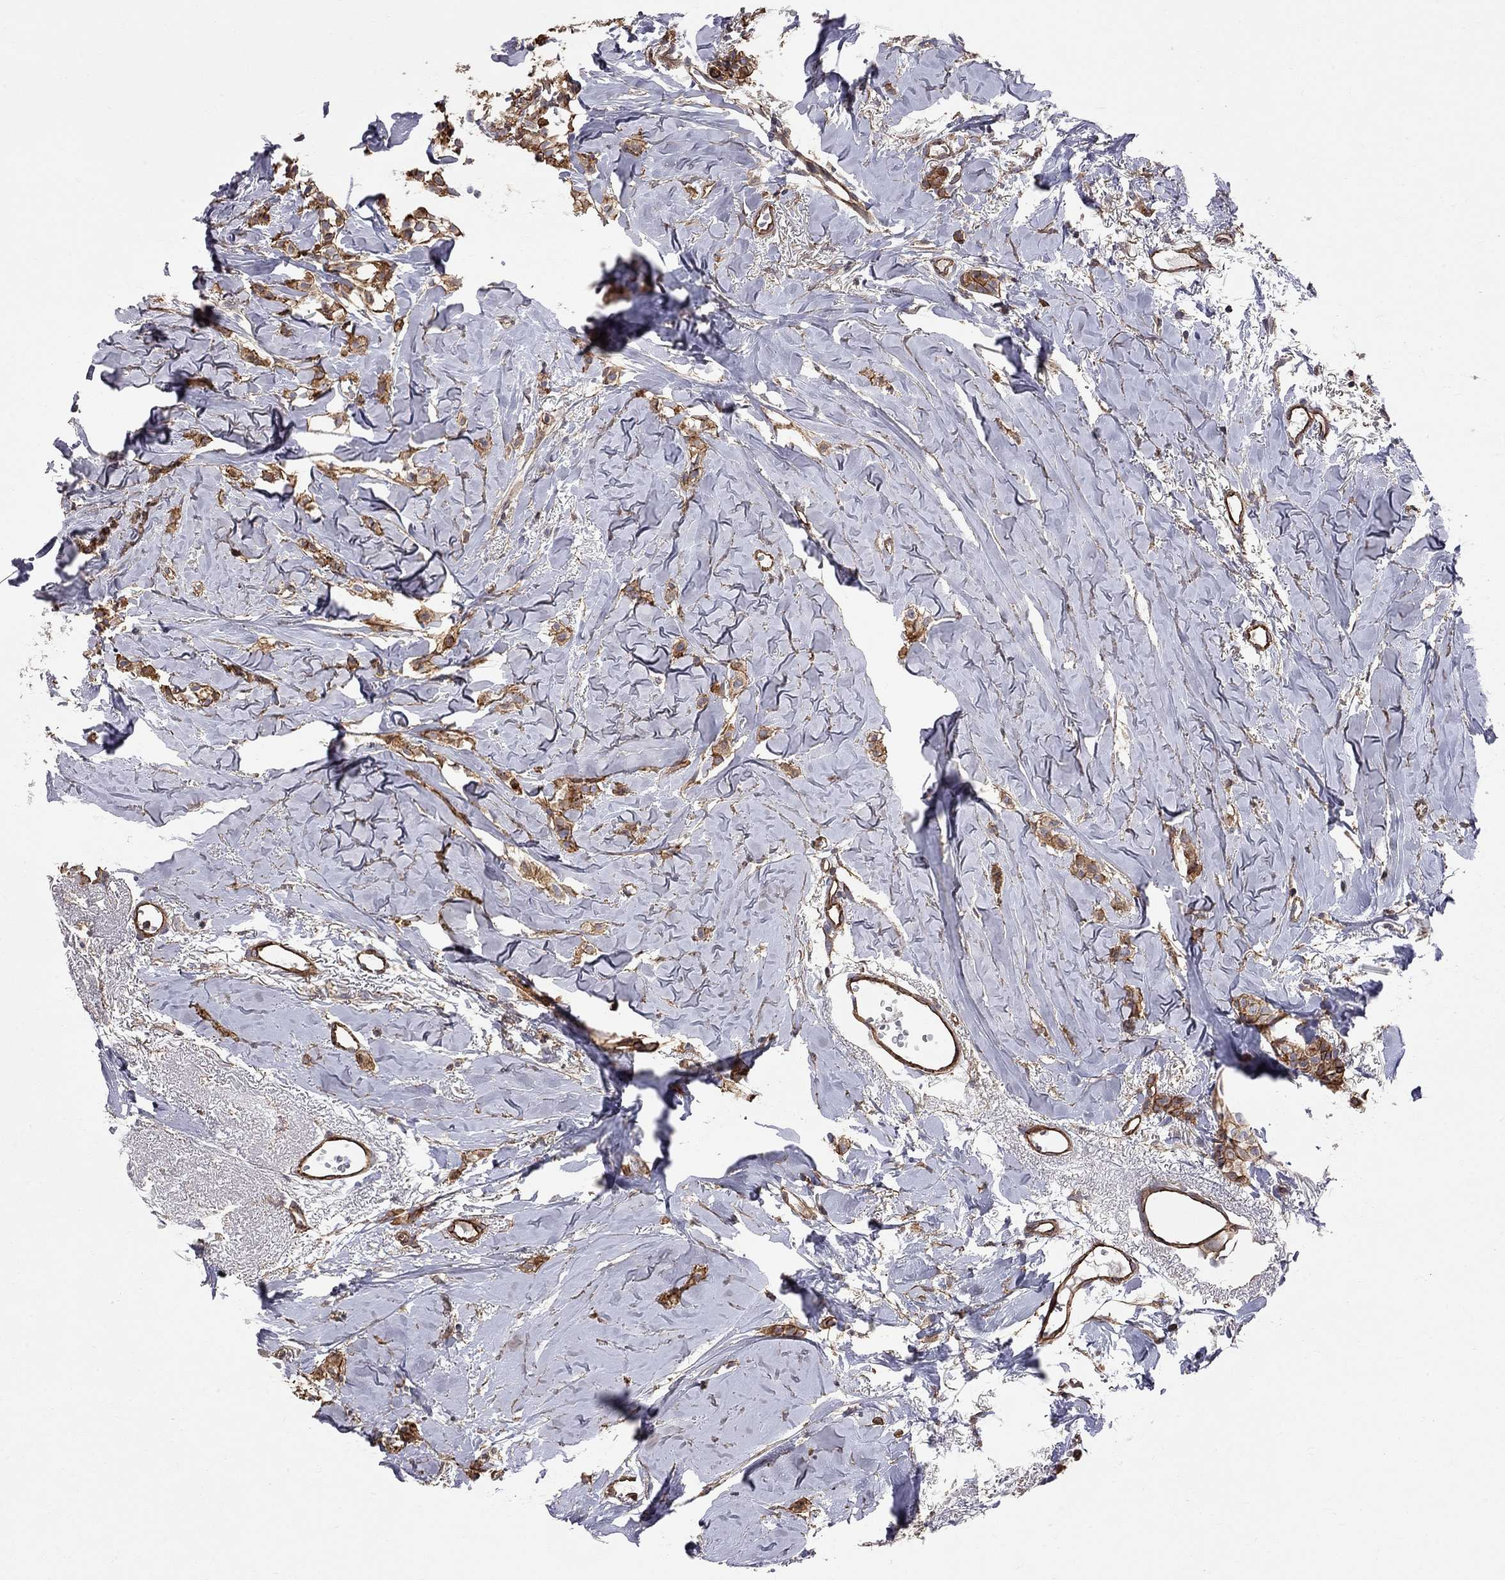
{"staining": {"intensity": "strong", "quantity": ">75%", "location": "cytoplasmic/membranous"}, "tissue": "breast cancer", "cell_type": "Tumor cells", "image_type": "cancer", "snomed": [{"axis": "morphology", "description": "Duct carcinoma"}, {"axis": "topography", "description": "Breast"}], "caption": "This is an image of immunohistochemistry (IHC) staining of intraductal carcinoma (breast), which shows strong expression in the cytoplasmic/membranous of tumor cells.", "gene": "RASEF", "patient": {"sex": "female", "age": 85}}